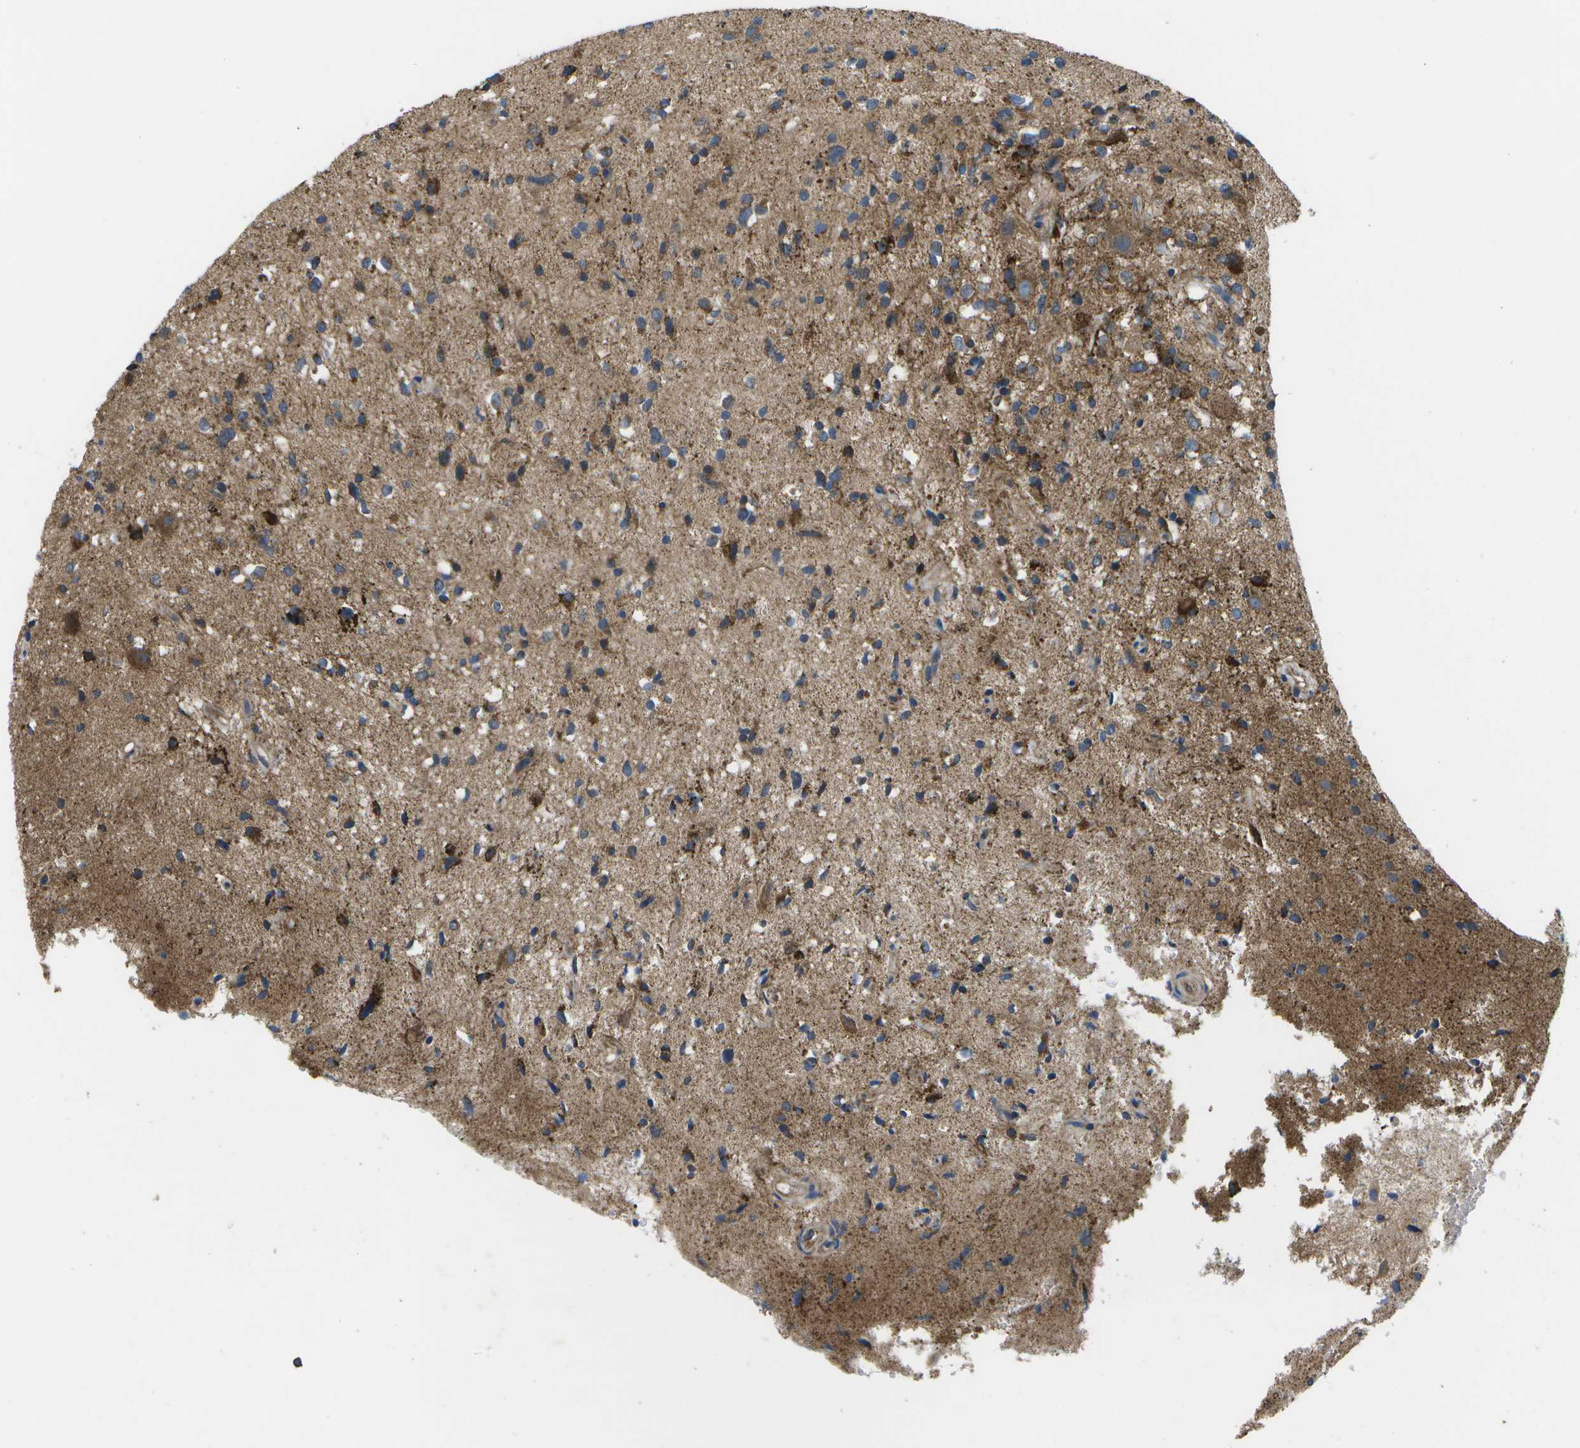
{"staining": {"intensity": "moderate", "quantity": "25%-75%", "location": "cytoplasmic/membranous"}, "tissue": "glioma", "cell_type": "Tumor cells", "image_type": "cancer", "snomed": [{"axis": "morphology", "description": "Glioma, malignant, High grade"}, {"axis": "topography", "description": "Brain"}], "caption": "Tumor cells display moderate cytoplasmic/membranous expression in approximately 25%-75% of cells in glioma.", "gene": "MVK", "patient": {"sex": "male", "age": 33}}